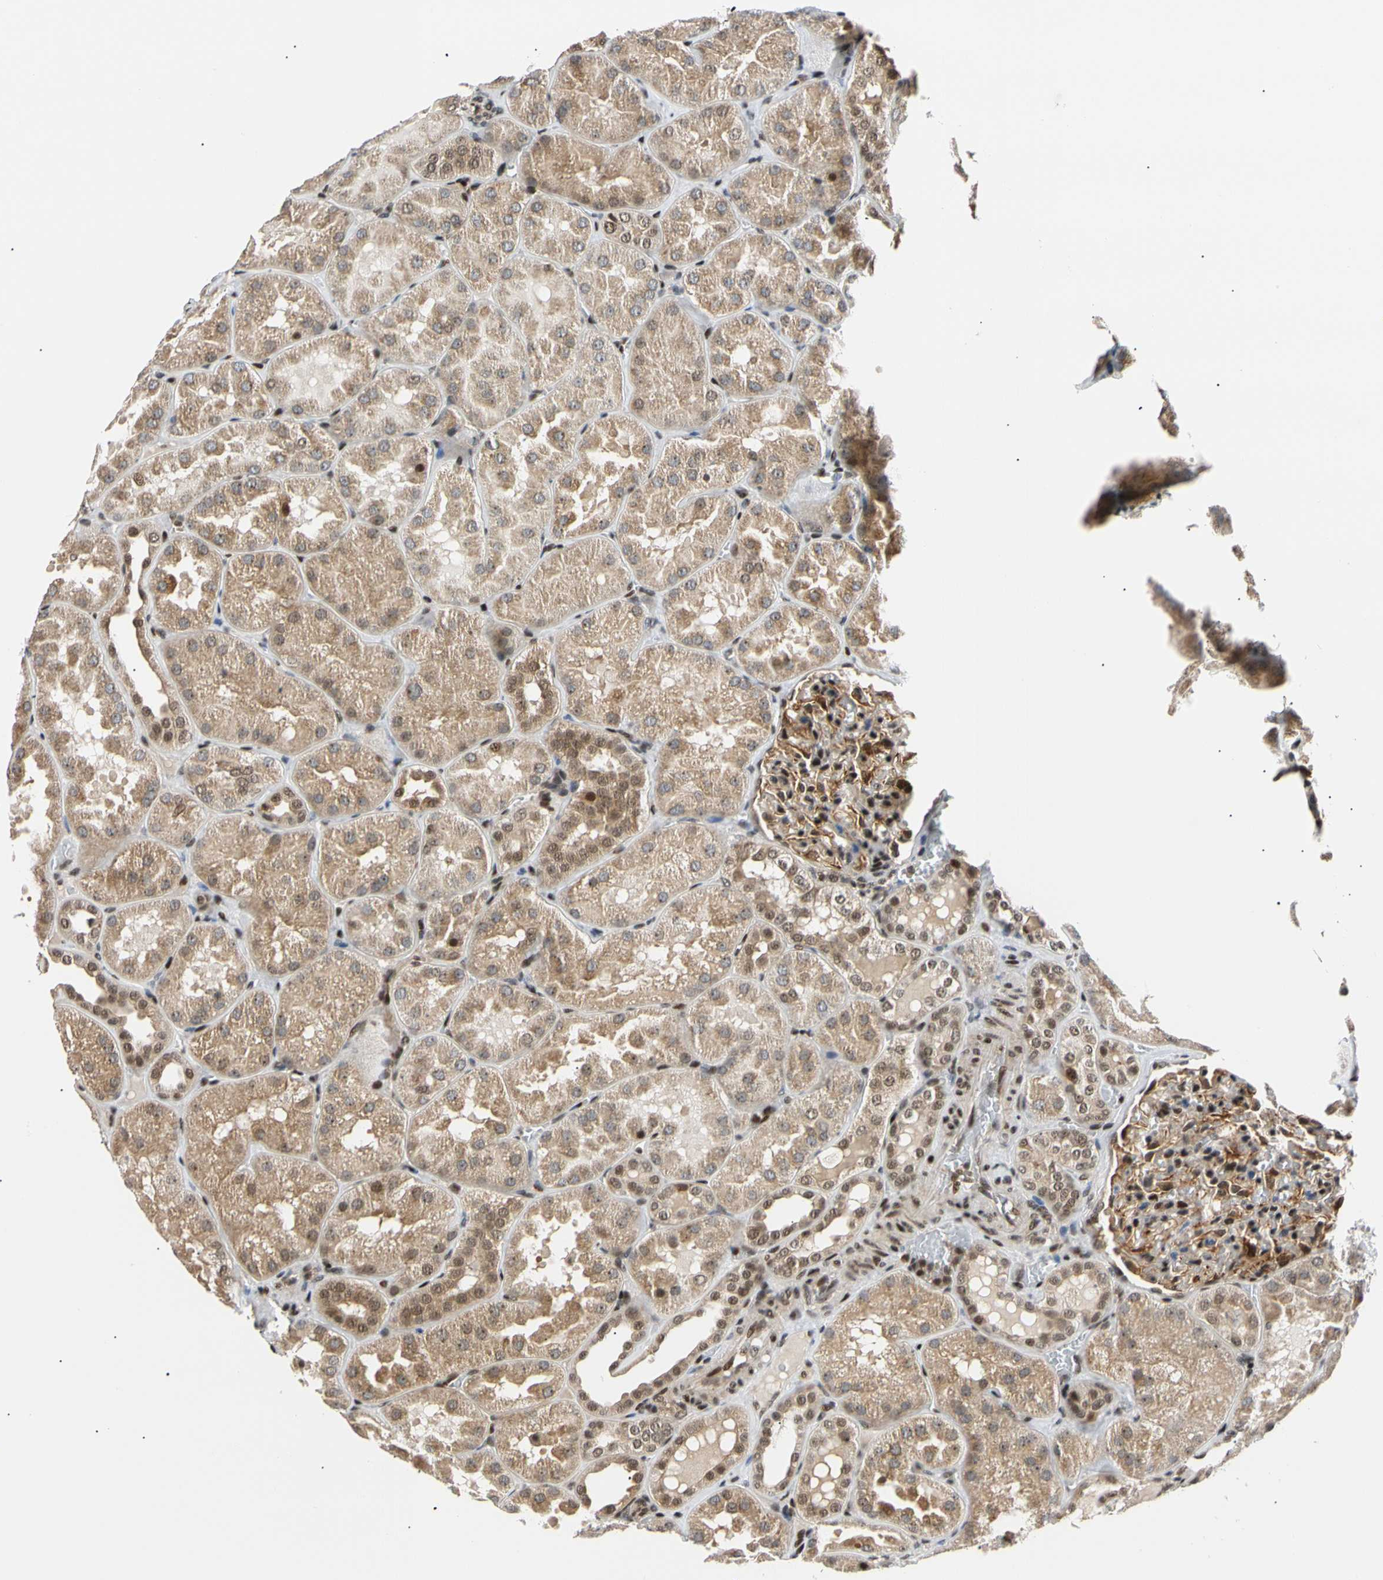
{"staining": {"intensity": "strong", "quantity": "25%-75%", "location": "nuclear"}, "tissue": "kidney", "cell_type": "Cells in glomeruli", "image_type": "normal", "snomed": [{"axis": "morphology", "description": "Normal tissue, NOS"}, {"axis": "topography", "description": "Kidney"}], "caption": "Unremarkable kidney displays strong nuclear expression in approximately 25%-75% of cells in glomeruli, visualized by immunohistochemistry. (DAB (3,3'-diaminobenzidine) IHC, brown staining for protein, blue staining for nuclei).", "gene": "E2F1", "patient": {"sex": "male", "age": 28}}